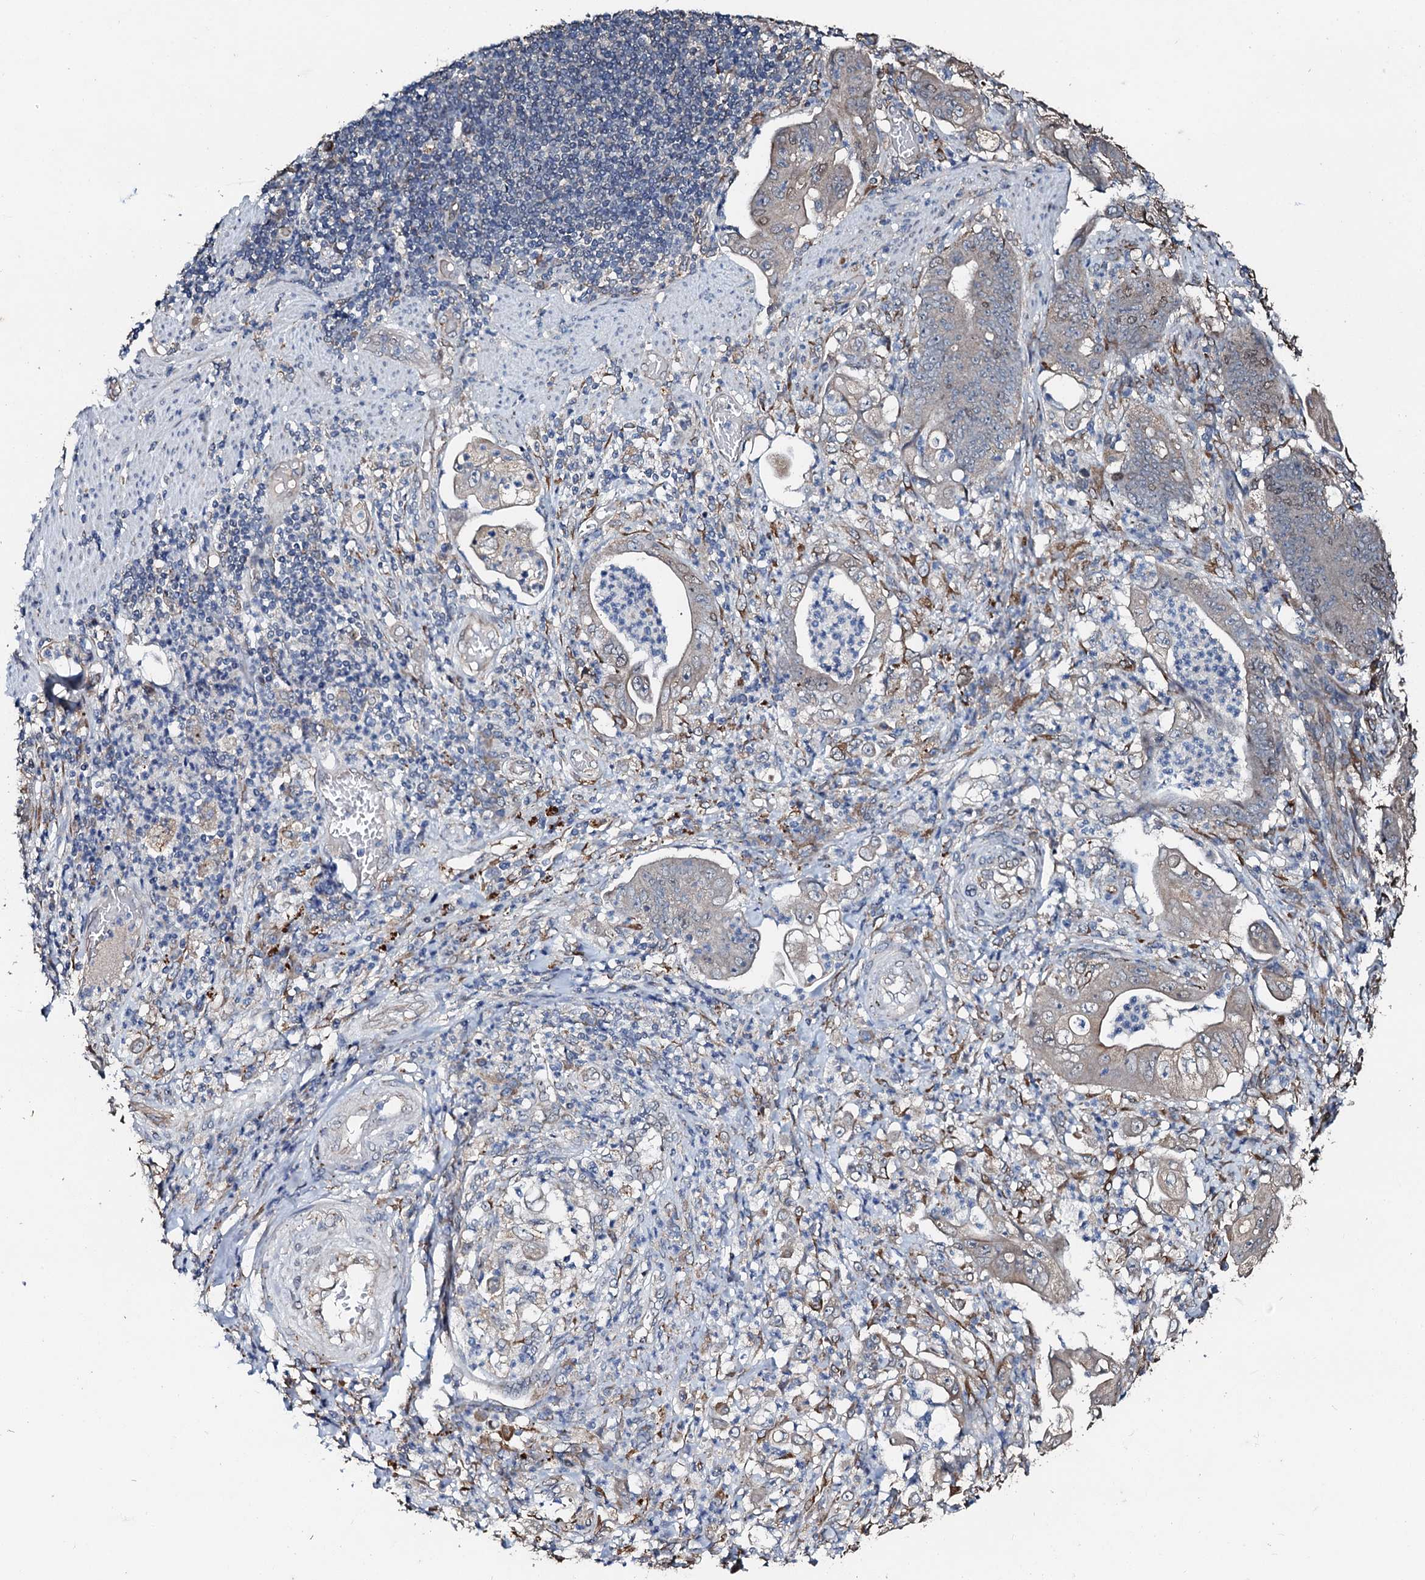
{"staining": {"intensity": "weak", "quantity": "<25%", "location": "nuclear"}, "tissue": "stomach cancer", "cell_type": "Tumor cells", "image_type": "cancer", "snomed": [{"axis": "morphology", "description": "Adenocarcinoma, NOS"}, {"axis": "topography", "description": "Stomach"}], "caption": "The immunohistochemistry (IHC) histopathology image has no significant positivity in tumor cells of stomach cancer tissue.", "gene": "ADAMTS10", "patient": {"sex": "female", "age": 73}}